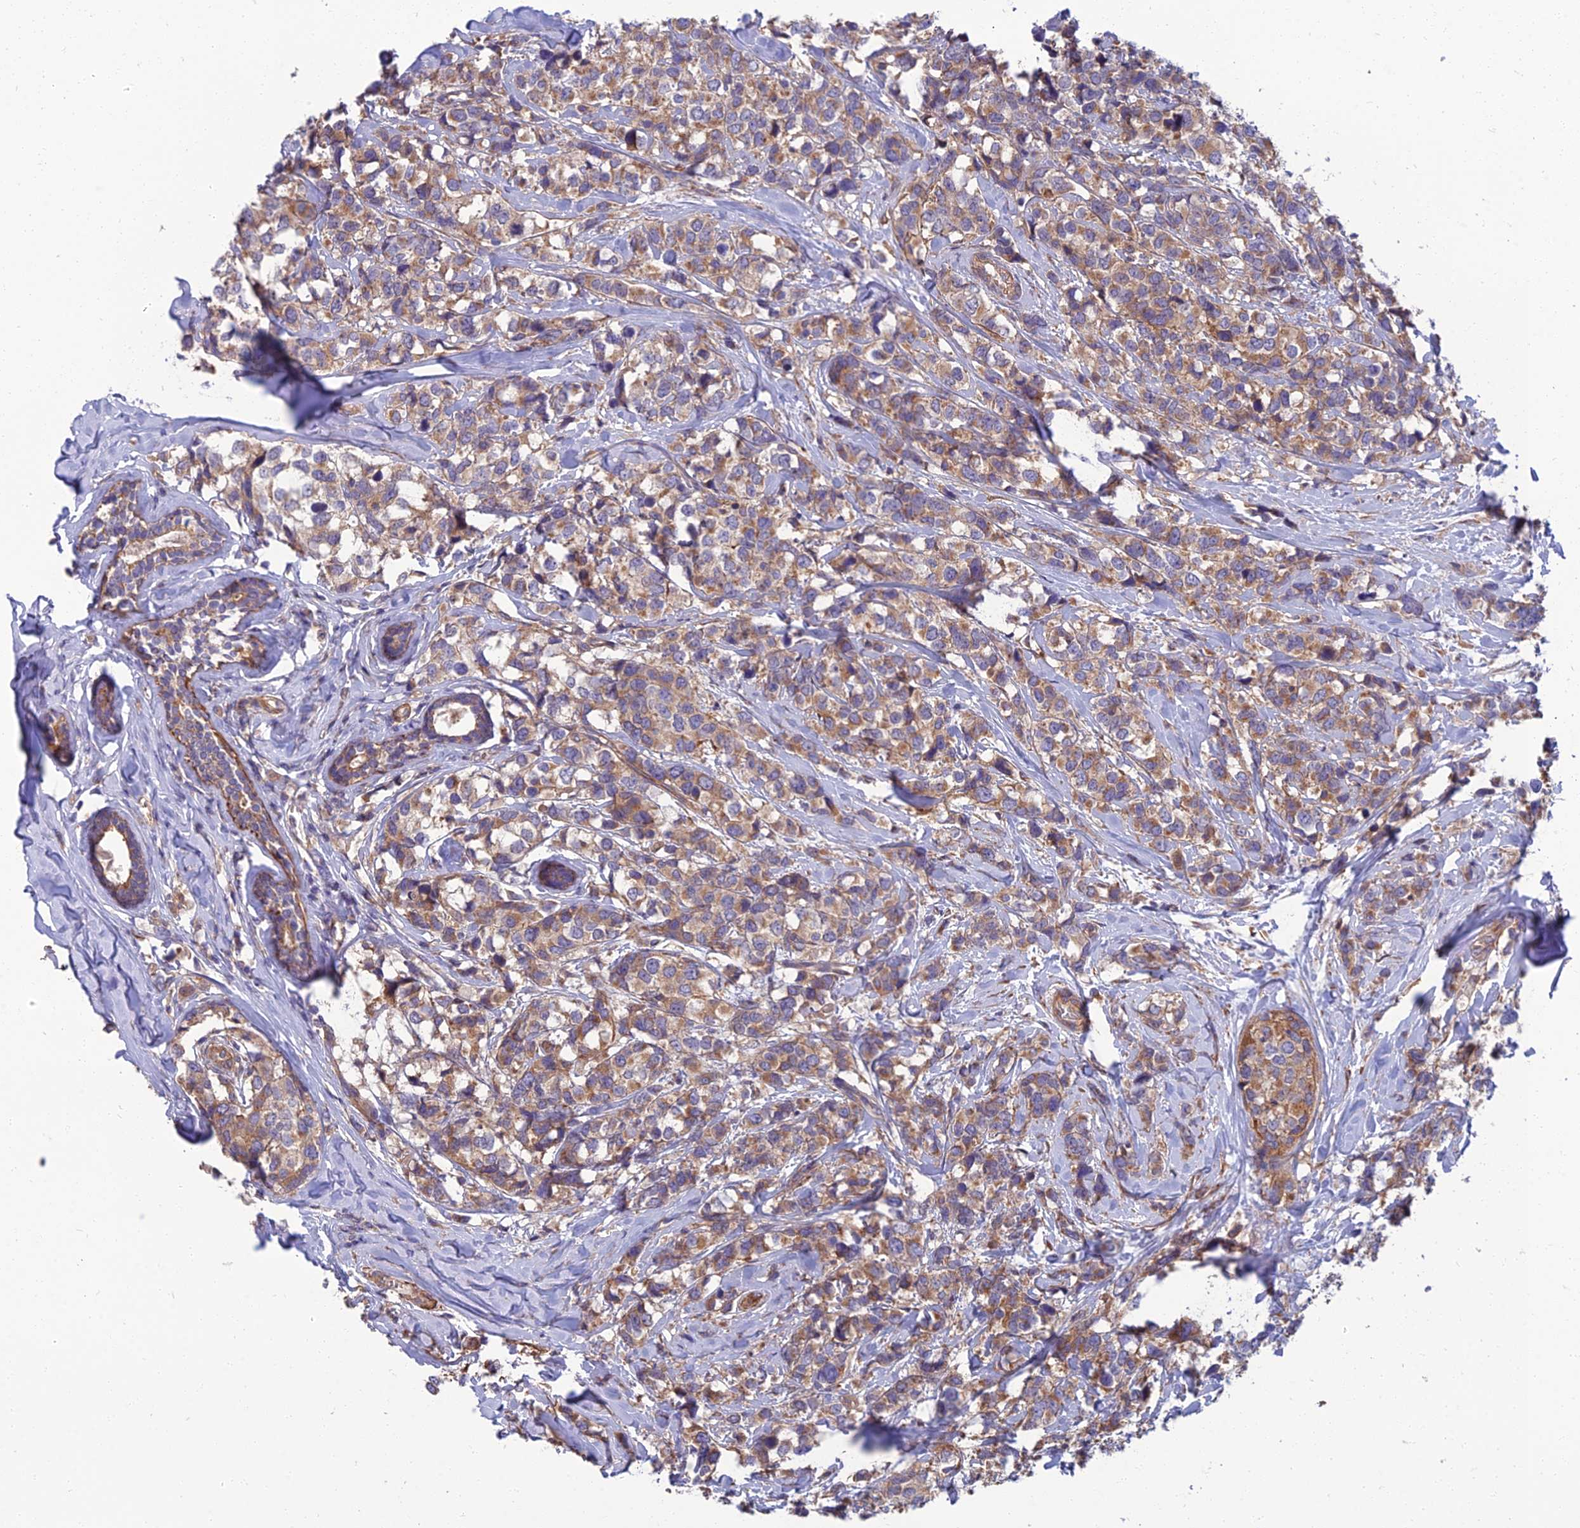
{"staining": {"intensity": "moderate", "quantity": ">75%", "location": "cytoplasmic/membranous"}, "tissue": "breast cancer", "cell_type": "Tumor cells", "image_type": "cancer", "snomed": [{"axis": "morphology", "description": "Lobular carcinoma"}, {"axis": "topography", "description": "Breast"}], "caption": "A medium amount of moderate cytoplasmic/membranous expression is seen in about >75% of tumor cells in breast cancer tissue.", "gene": "WDR24", "patient": {"sex": "female", "age": 59}}